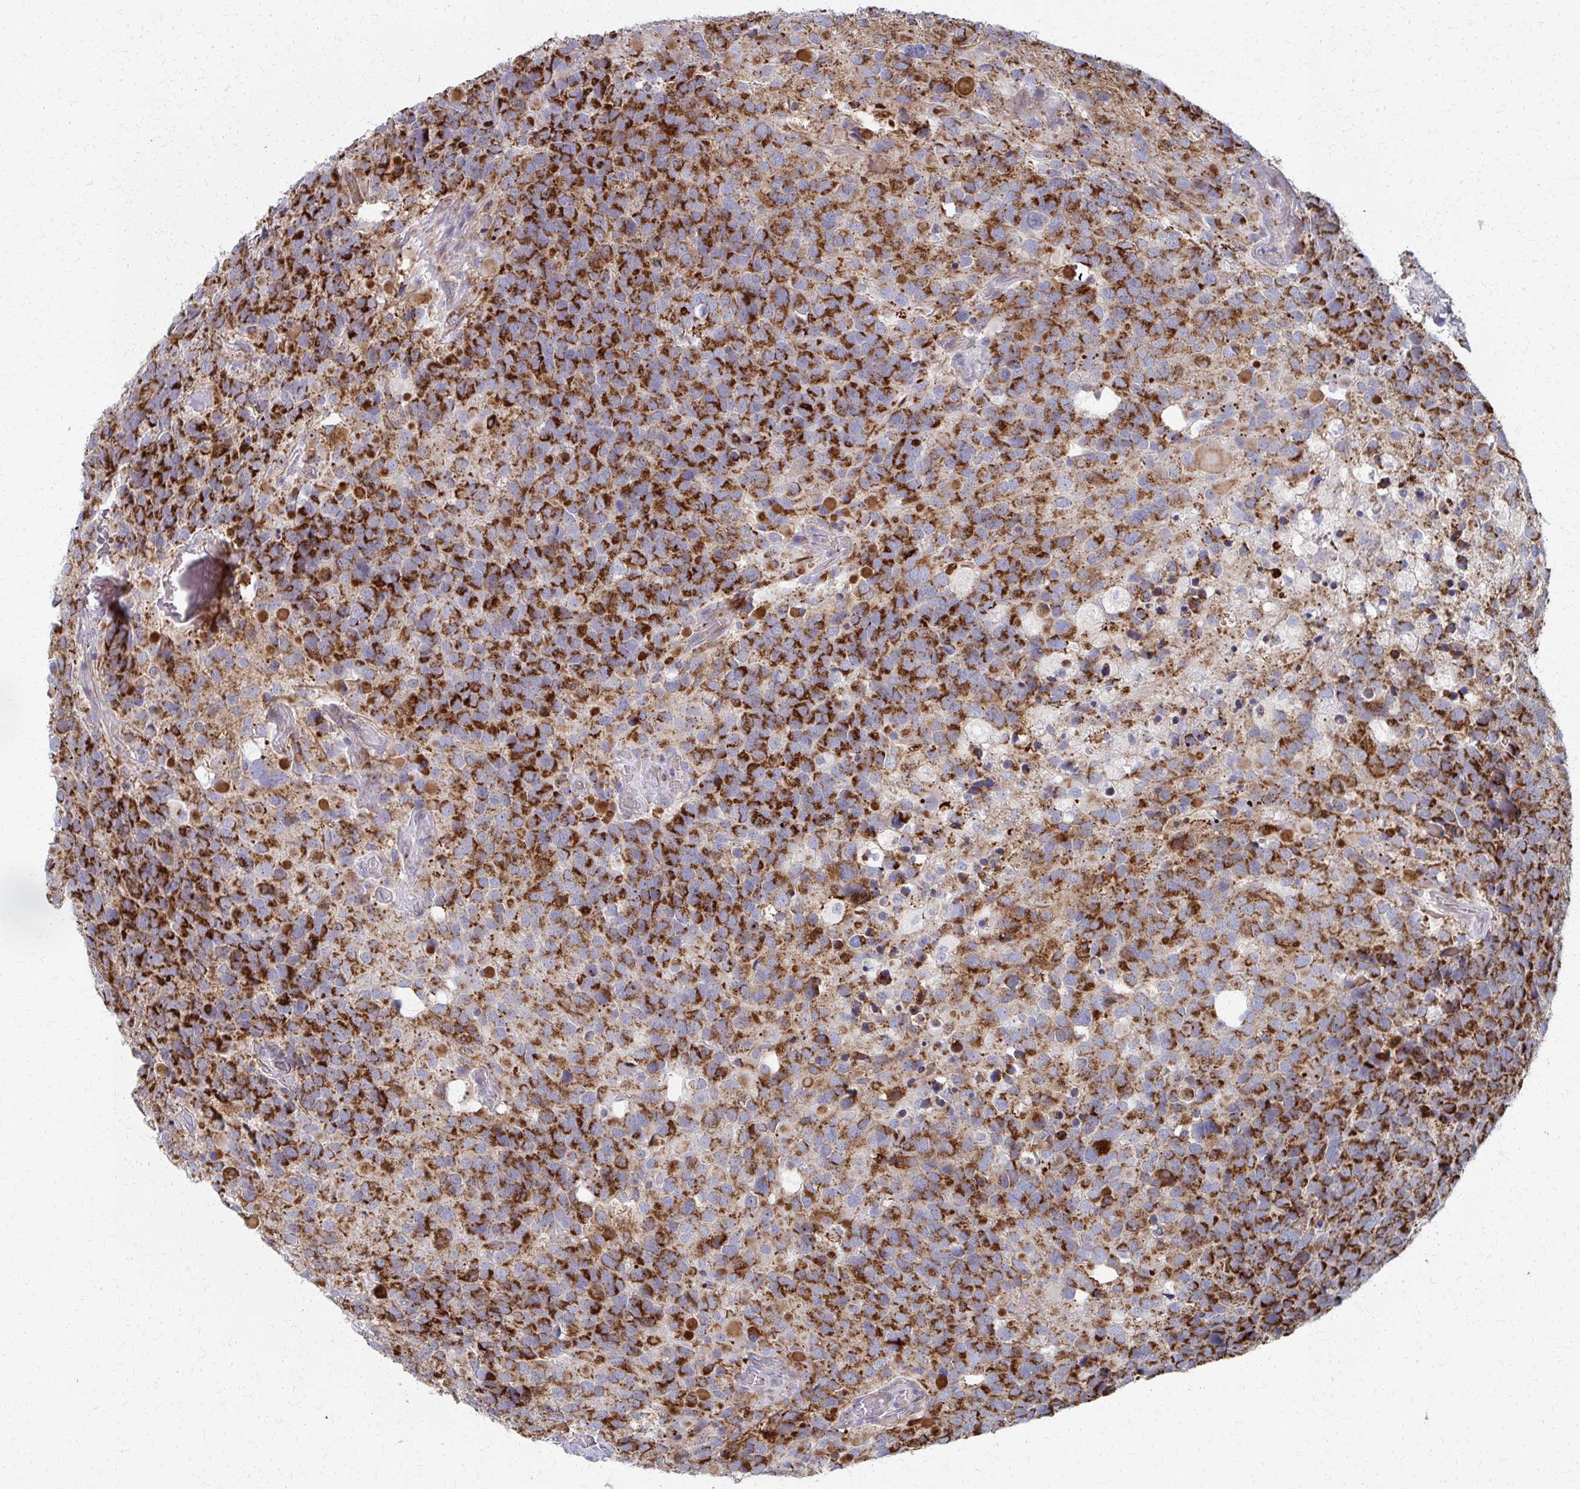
{"staining": {"intensity": "moderate", "quantity": "25%-75%", "location": "cytoplasmic/membranous"}, "tissue": "glioma", "cell_type": "Tumor cells", "image_type": "cancer", "snomed": [{"axis": "morphology", "description": "Glioma, malignant, High grade"}, {"axis": "topography", "description": "Brain"}], "caption": "High-grade glioma (malignant) was stained to show a protein in brown. There is medium levels of moderate cytoplasmic/membranous staining in about 25%-75% of tumor cells. Ihc stains the protein of interest in brown and the nuclei are stained blue.", "gene": "FAHD1", "patient": {"sex": "female", "age": 40}}